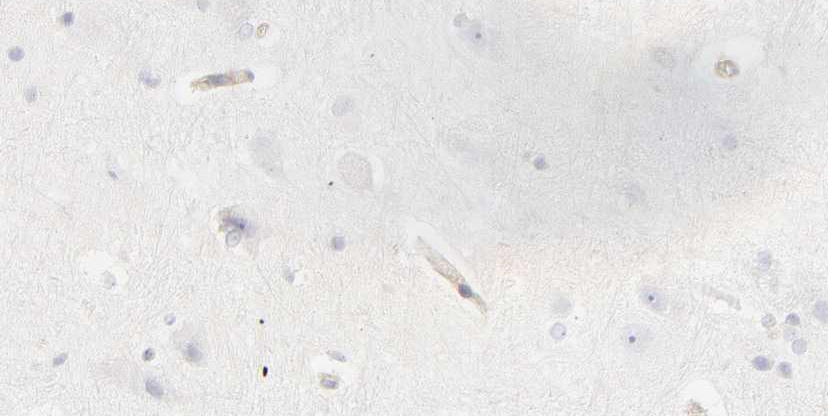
{"staining": {"intensity": "negative", "quantity": "none", "location": "none"}, "tissue": "hippocampus", "cell_type": "Glial cells", "image_type": "normal", "snomed": [{"axis": "morphology", "description": "Normal tissue, NOS"}, {"axis": "topography", "description": "Hippocampus"}], "caption": "Image shows no protein expression in glial cells of unremarkable hippocampus.", "gene": "ITGA5", "patient": {"sex": "female", "age": 19}}